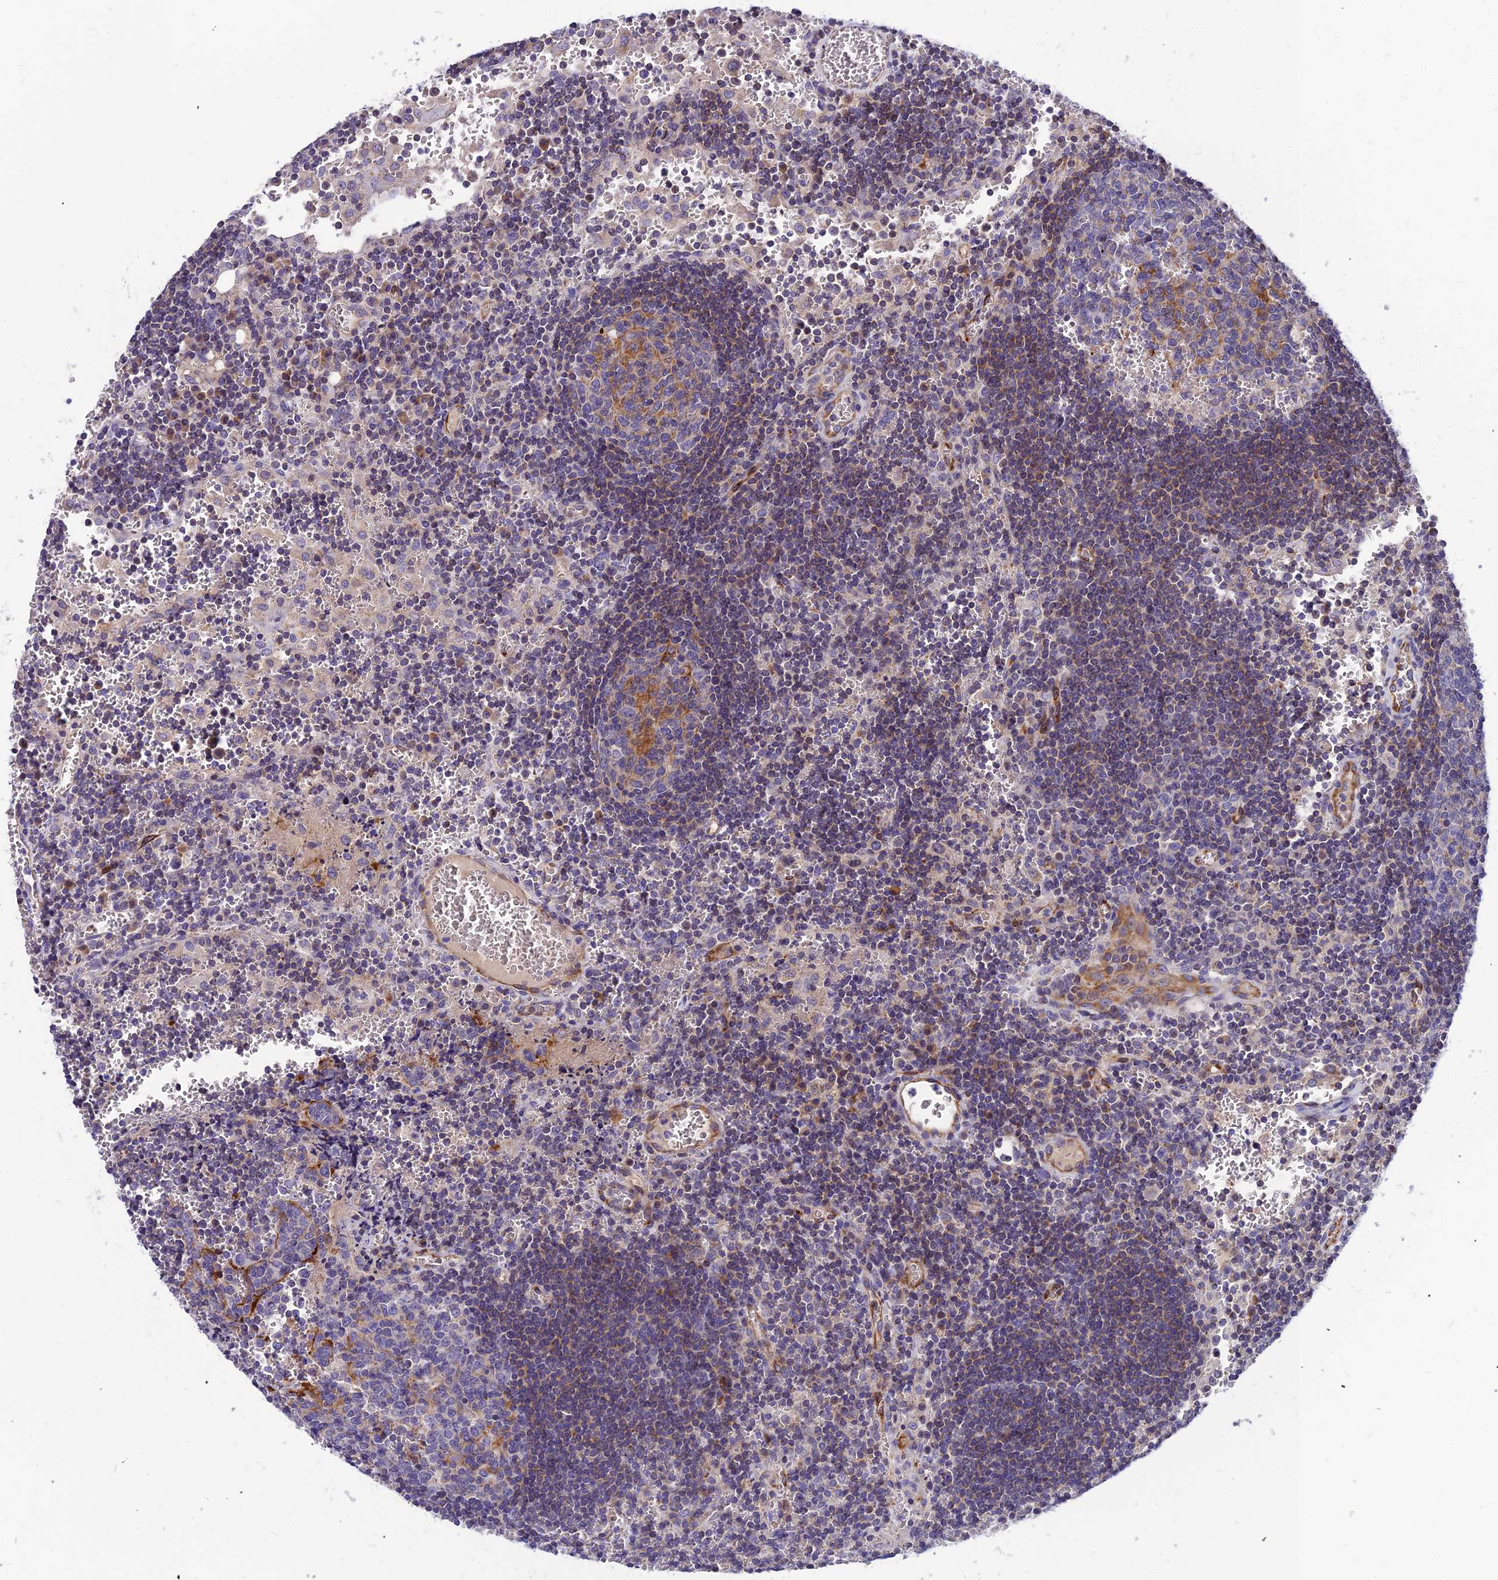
{"staining": {"intensity": "moderate", "quantity": "<25%", "location": "cytoplasmic/membranous"}, "tissue": "lymph node", "cell_type": "Germinal center cells", "image_type": "normal", "snomed": [{"axis": "morphology", "description": "Normal tissue, NOS"}, {"axis": "topography", "description": "Lymph node"}], "caption": "Germinal center cells exhibit low levels of moderate cytoplasmic/membranous staining in approximately <25% of cells in benign lymph node.", "gene": "ASPHD1", "patient": {"sex": "female", "age": 73}}